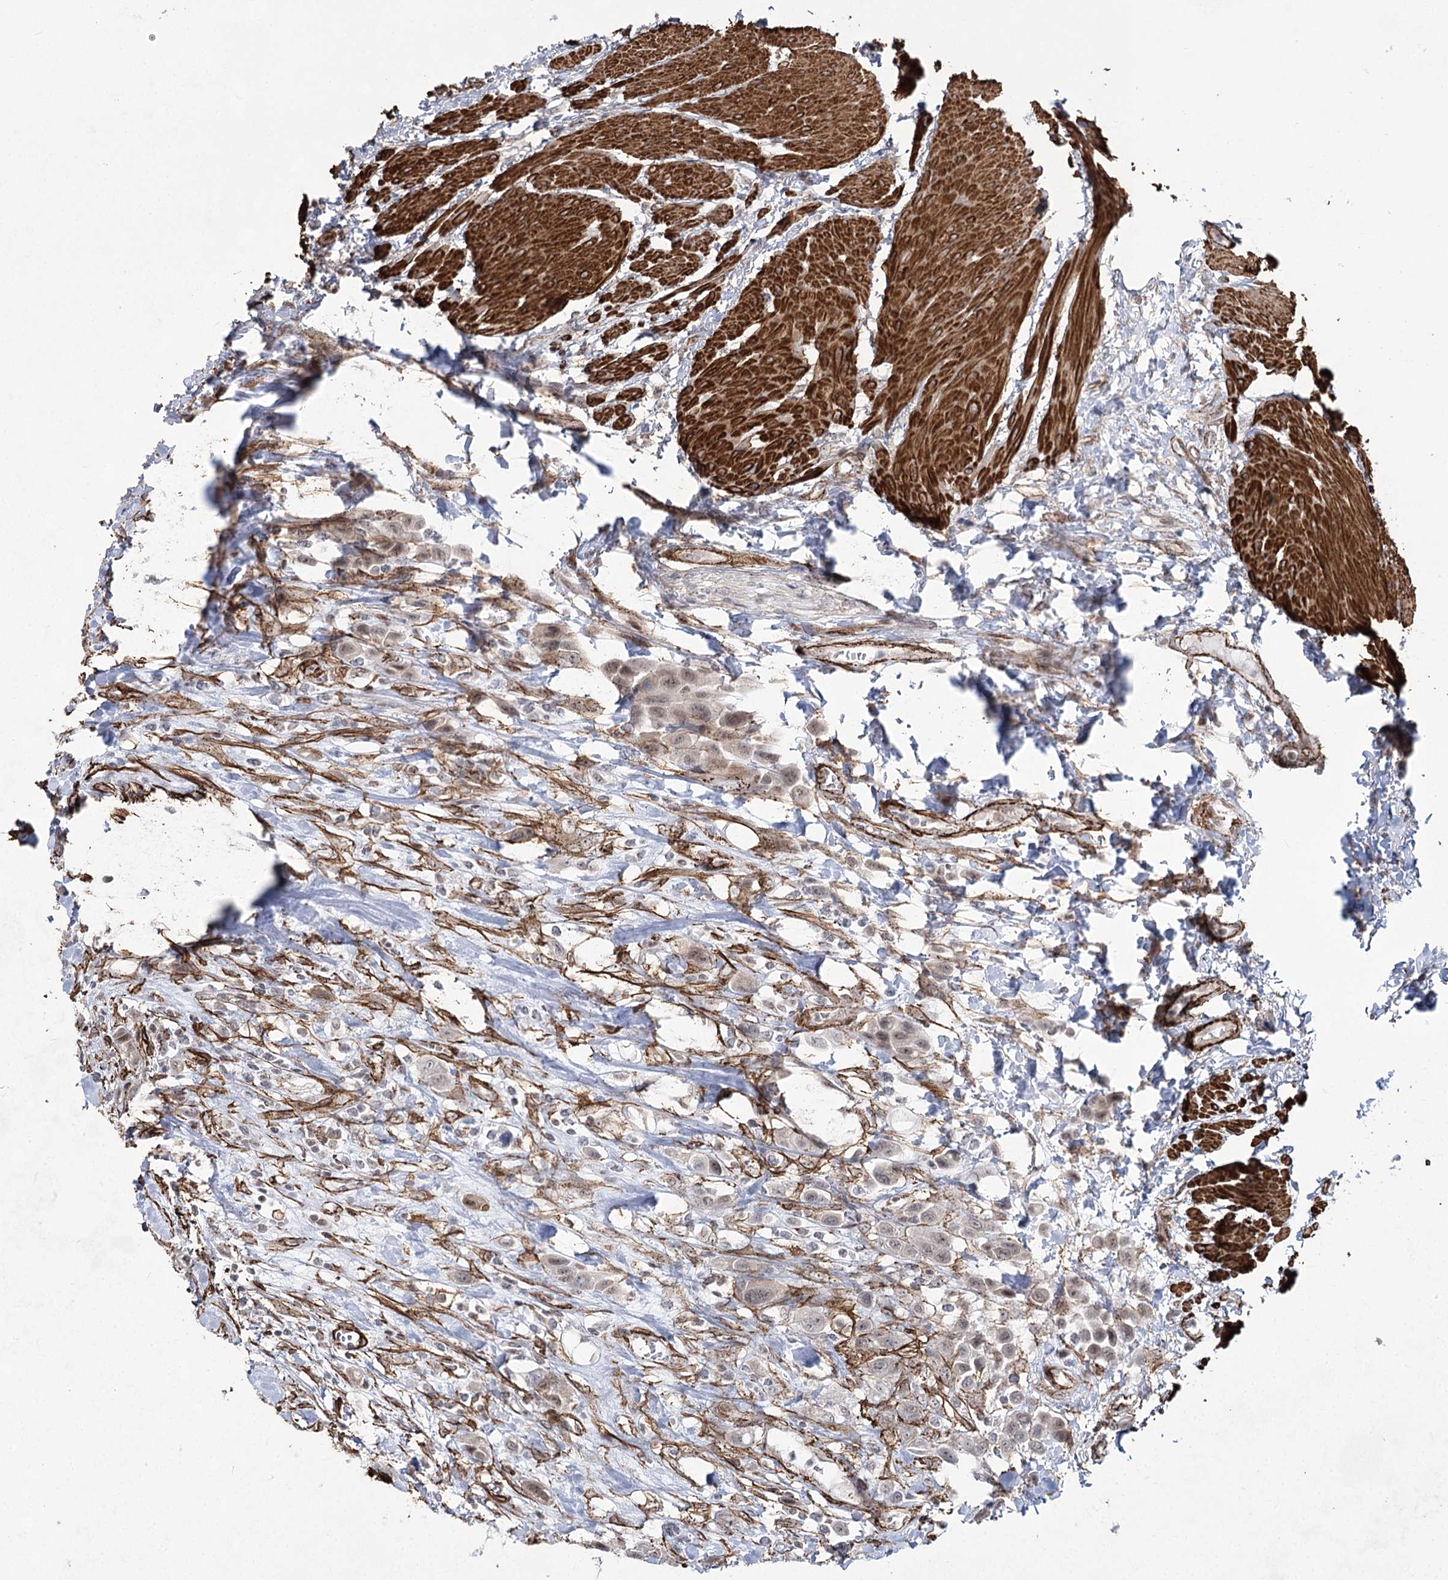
{"staining": {"intensity": "weak", "quantity": "25%-75%", "location": "nuclear"}, "tissue": "urothelial cancer", "cell_type": "Tumor cells", "image_type": "cancer", "snomed": [{"axis": "morphology", "description": "Urothelial carcinoma, High grade"}, {"axis": "topography", "description": "Urinary bladder"}], "caption": "Protein expression analysis of urothelial cancer demonstrates weak nuclear staining in approximately 25%-75% of tumor cells.", "gene": "CWF19L1", "patient": {"sex": "male", "age": 50}}